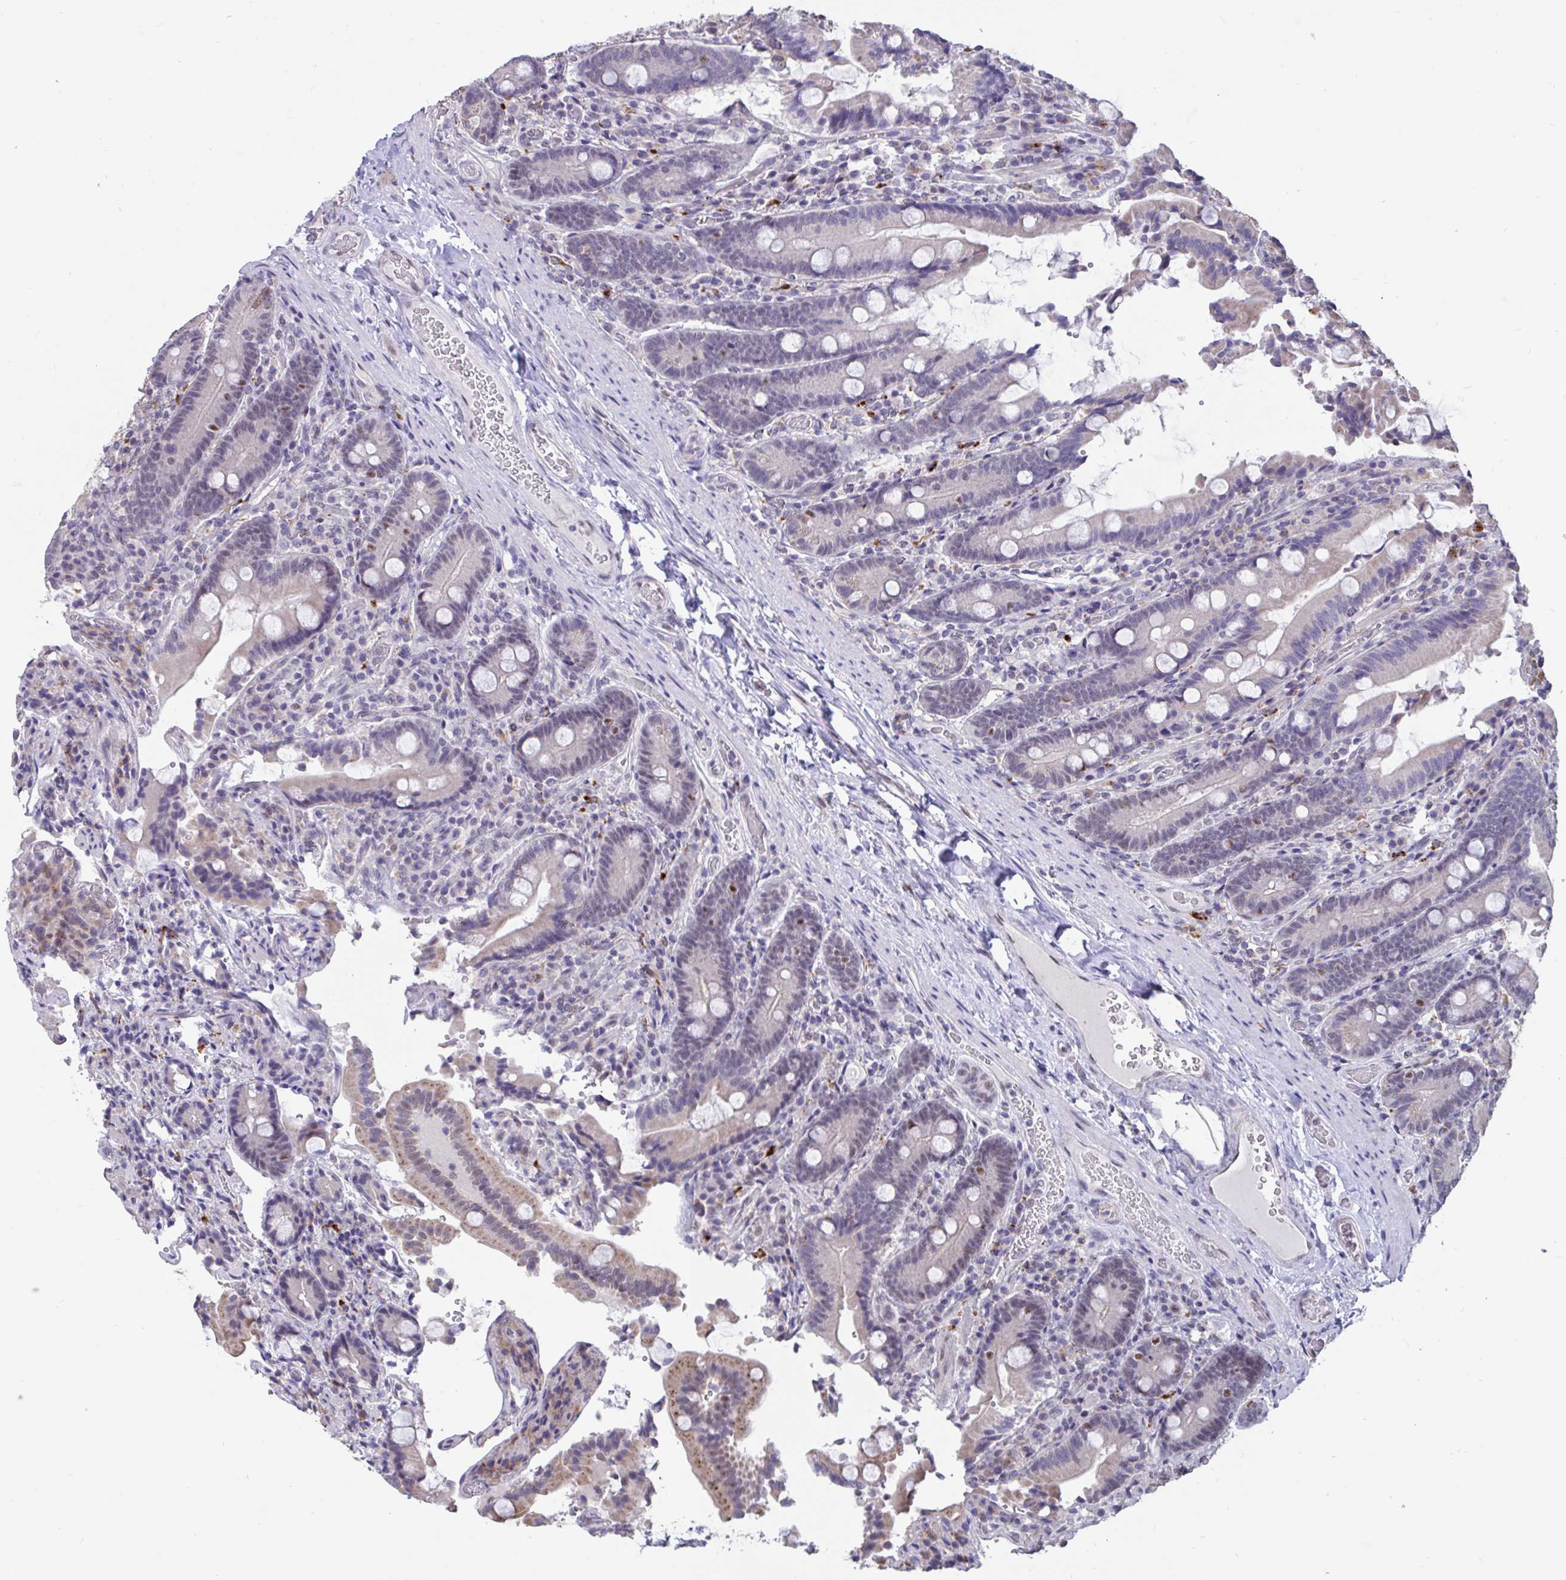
{"staining": {"intensity": "moderate", "quantity": "25%-75%", "location": "nuclear"}, "tissue": "duodenum", "cell_type": "Glandular cells", "image_type": "normal", "snomed": [{"axis": "morphology", "description": "Normal tissue, NOS"}, {"axis": "topography", "description": "Duodenum"}], "caption": "Brown immunohistochemical staining in unremarkable duodenum displays moderate nuclear expression in about 25%-75% of glandular cells. Using DAB (brown) and hematoxylin (blue) stains, captured at high magnification using brightfield microscopy.", "gene": "DDX39A", "patient": {"sex": "female", "age": 62}}